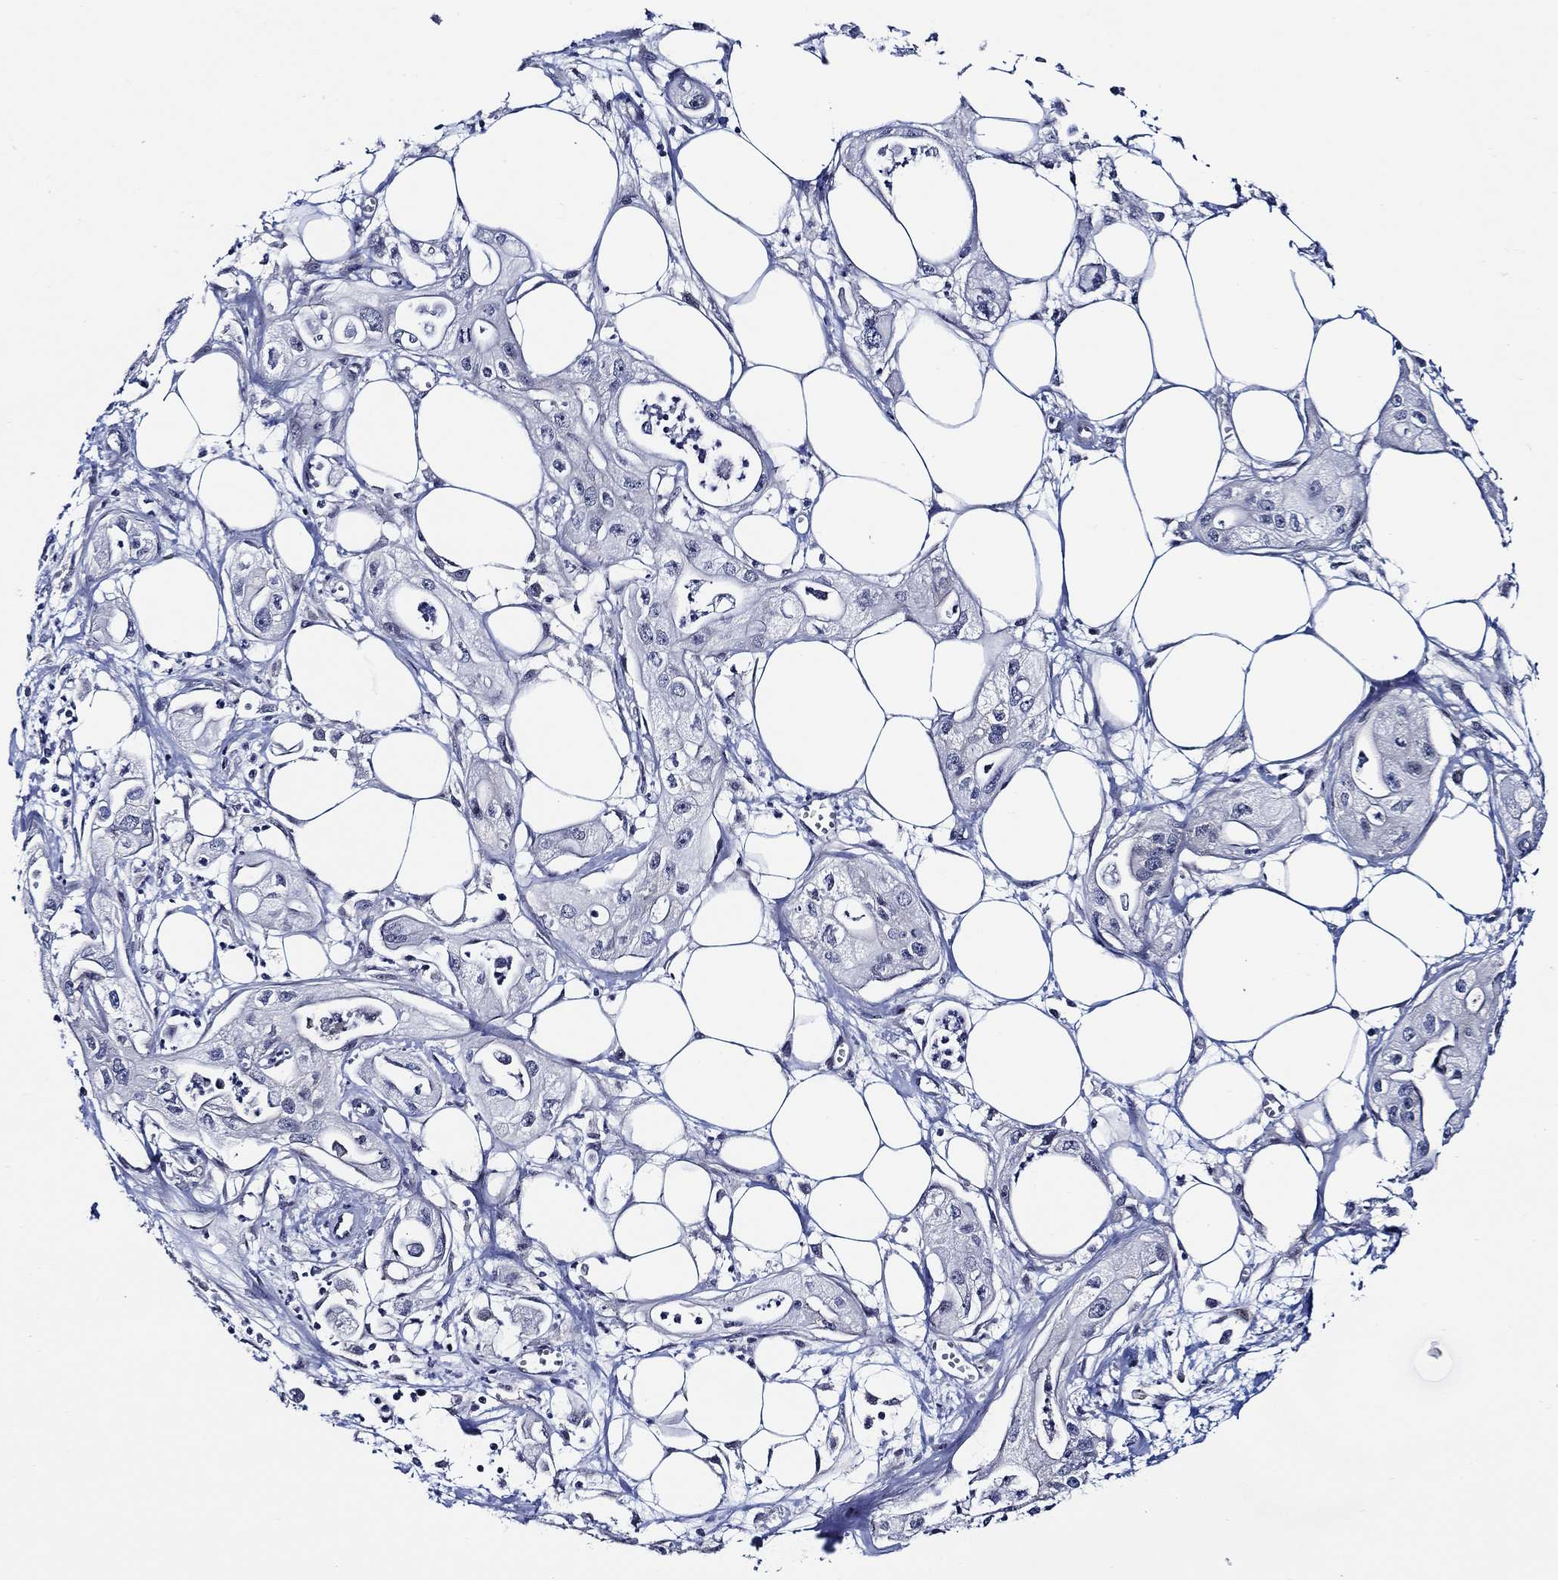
{"staining": {"intensity": "negative", "quantity": "none", "location": "none"}, "tissue": "pancreatic cancer", "cell_type": "Tumor cells", "image_type": "cancer", "snomed": [{"axis": "morphology", "description": "Adenocarcinoma, NOS"}, {"axis": "topography", "description": "Pancreas"}], "caption": "Protein analysis of pancreatic cancer (adenocarcinoma) reveals no significant expression in tumor cells.", "gene": "C8orf48", "patient": {"sex": "male", "age": 70}}